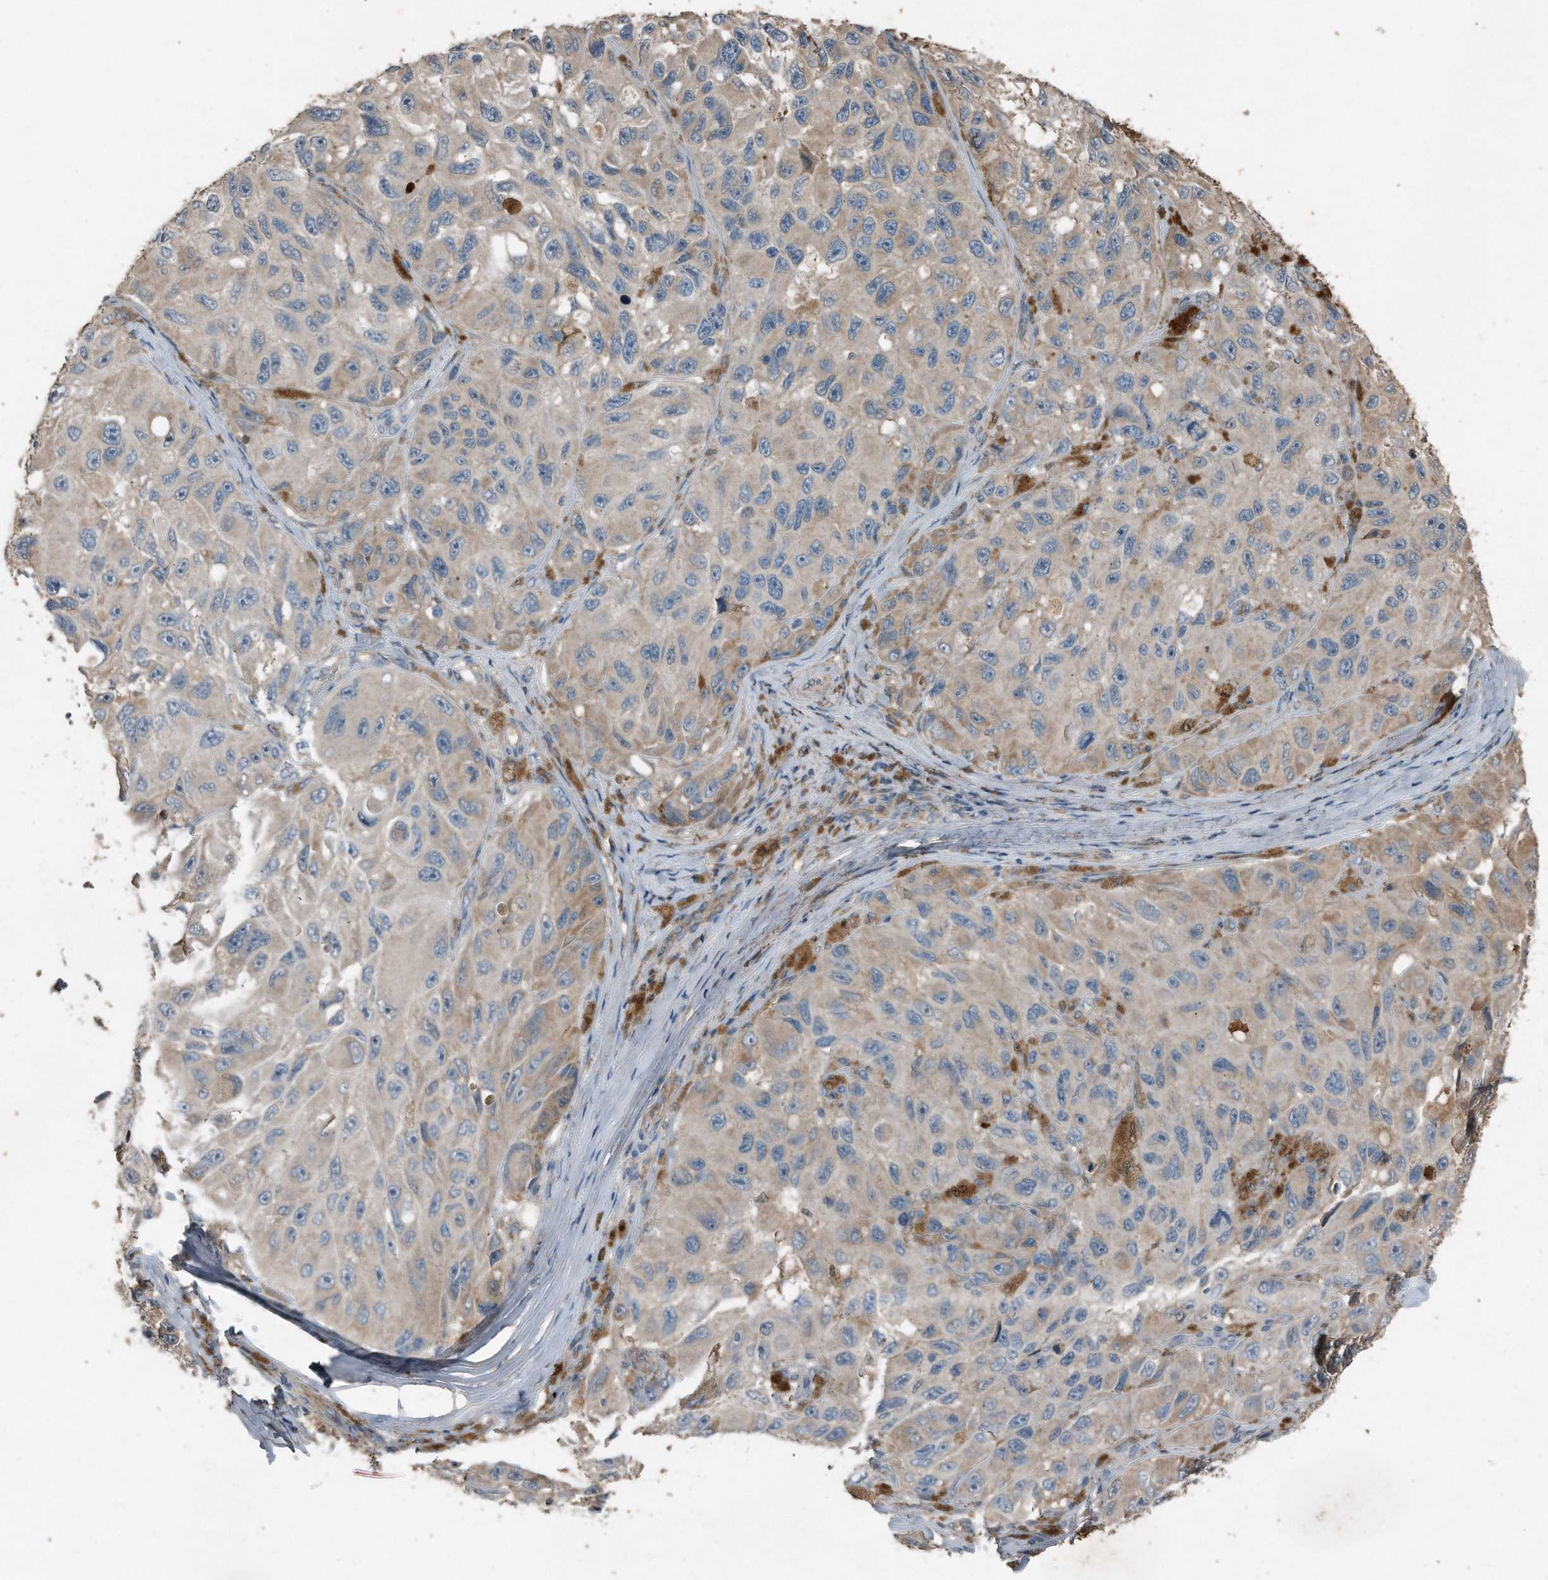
{"staining": {"intensity": "weak", "quantity": "<25%", "location": "cytoplasmic/membranous"}, "tissue": "melanoma", "cell_type": "Tumor cells", "image_type": "cancer", "snomed": [{"axis": "morphology", "description": "Malignant melanoma, NOS"}, {"axis": "topography", "description": "Skin"}], "caption": "The photomicrograph exhibits no significant positivity in tumor cells of melanoma.", "gene": "C9", "patient": {"sex": "female", "age": 73}}